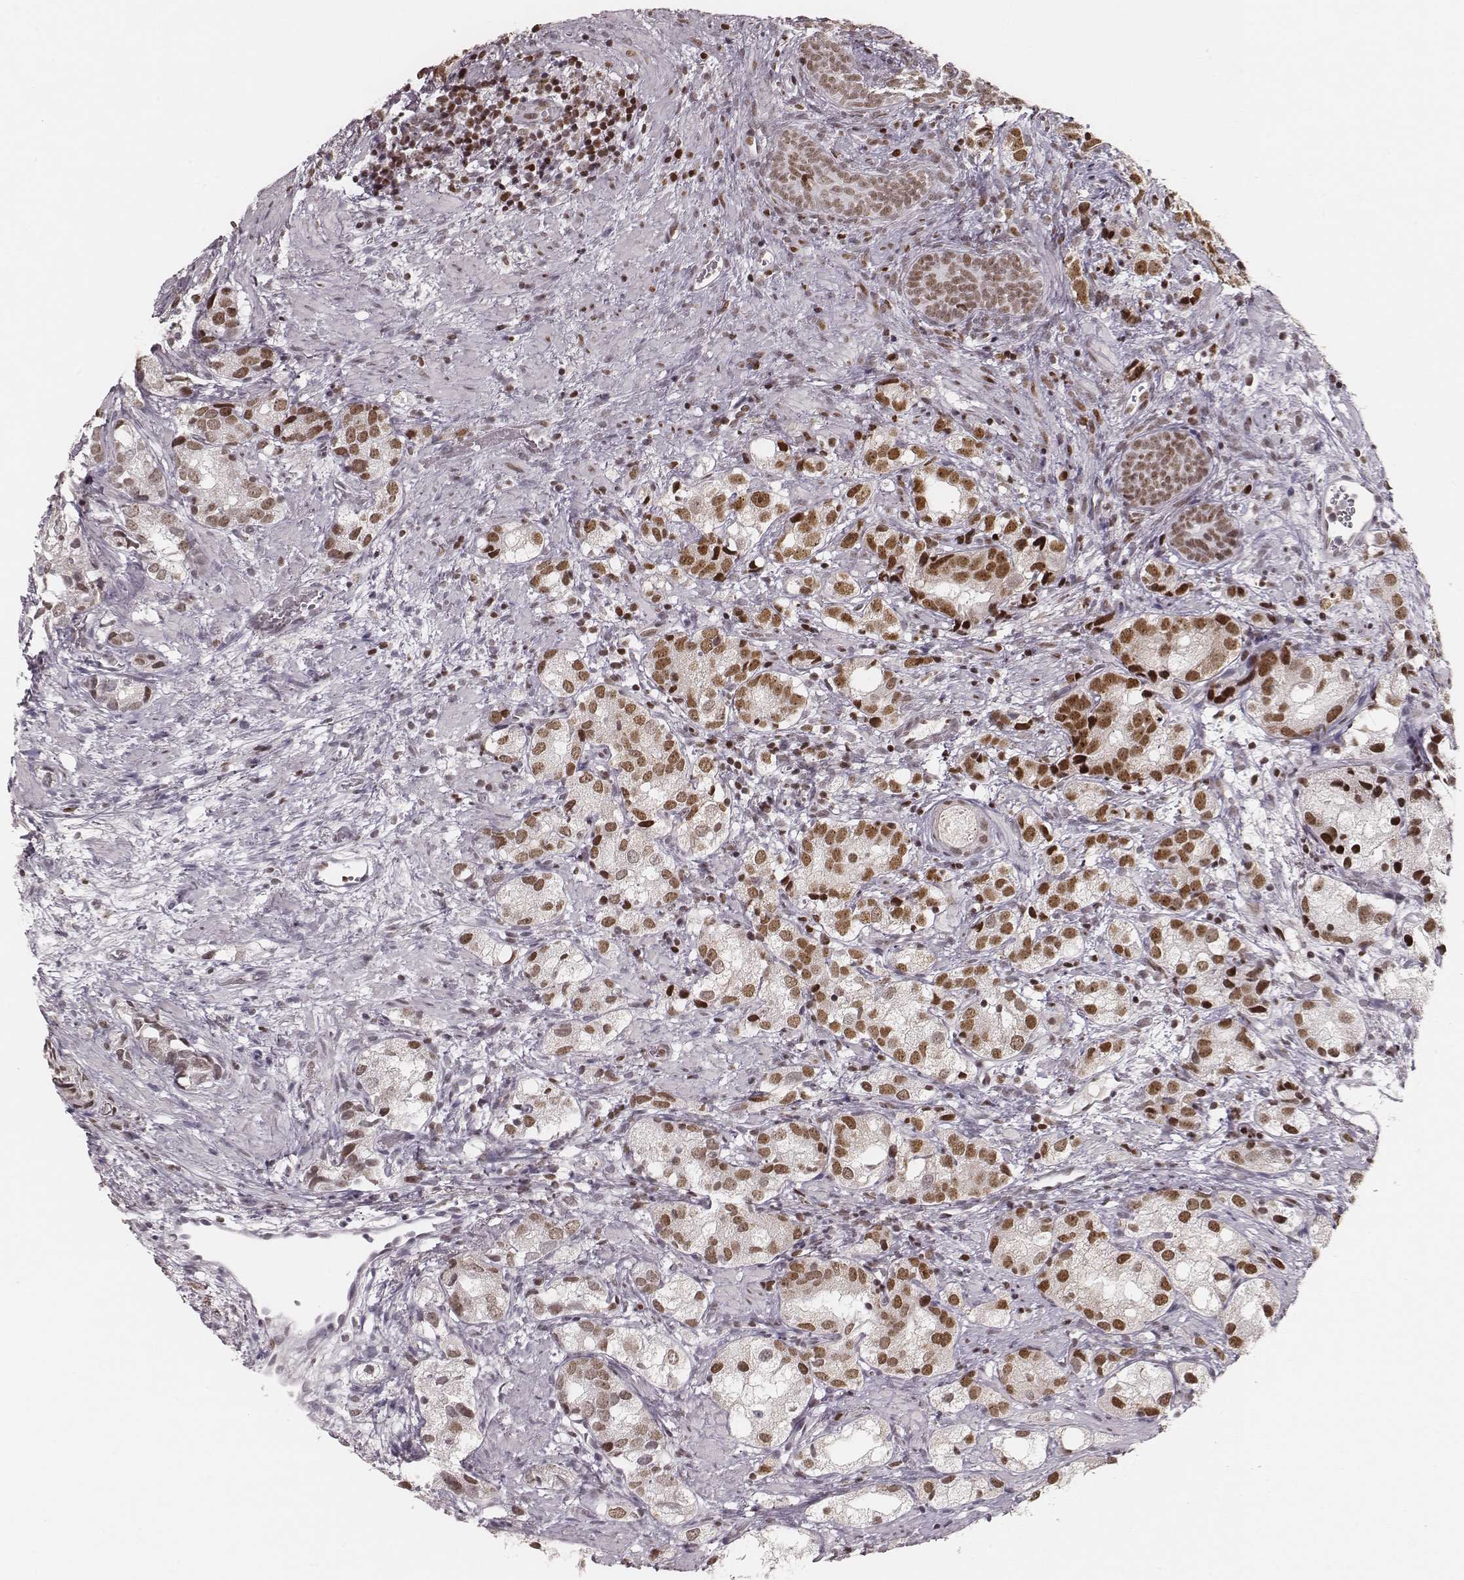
{"staining": {"intensity": "moderate", "quantity": ">75%", "location": "nuclear"}, "tissue": "prostate cancer", "cell_type": "Tumor cells", "image_type": "cancer", "snomed": [{"axis": "morphology", "description": "Adenocarcinoma, High grade"}, {"axis": "topography", "description": "Prostate"}], "caption": "Tumor cells reveal medium levels of moderate nuclear staining in about >75% of cells in human prostate cancer. (brown staining indicates protein expression, while blue staining denotes nuclei).", "gene": "PARP1", "patient": {"sex": "male", "age": 82}}